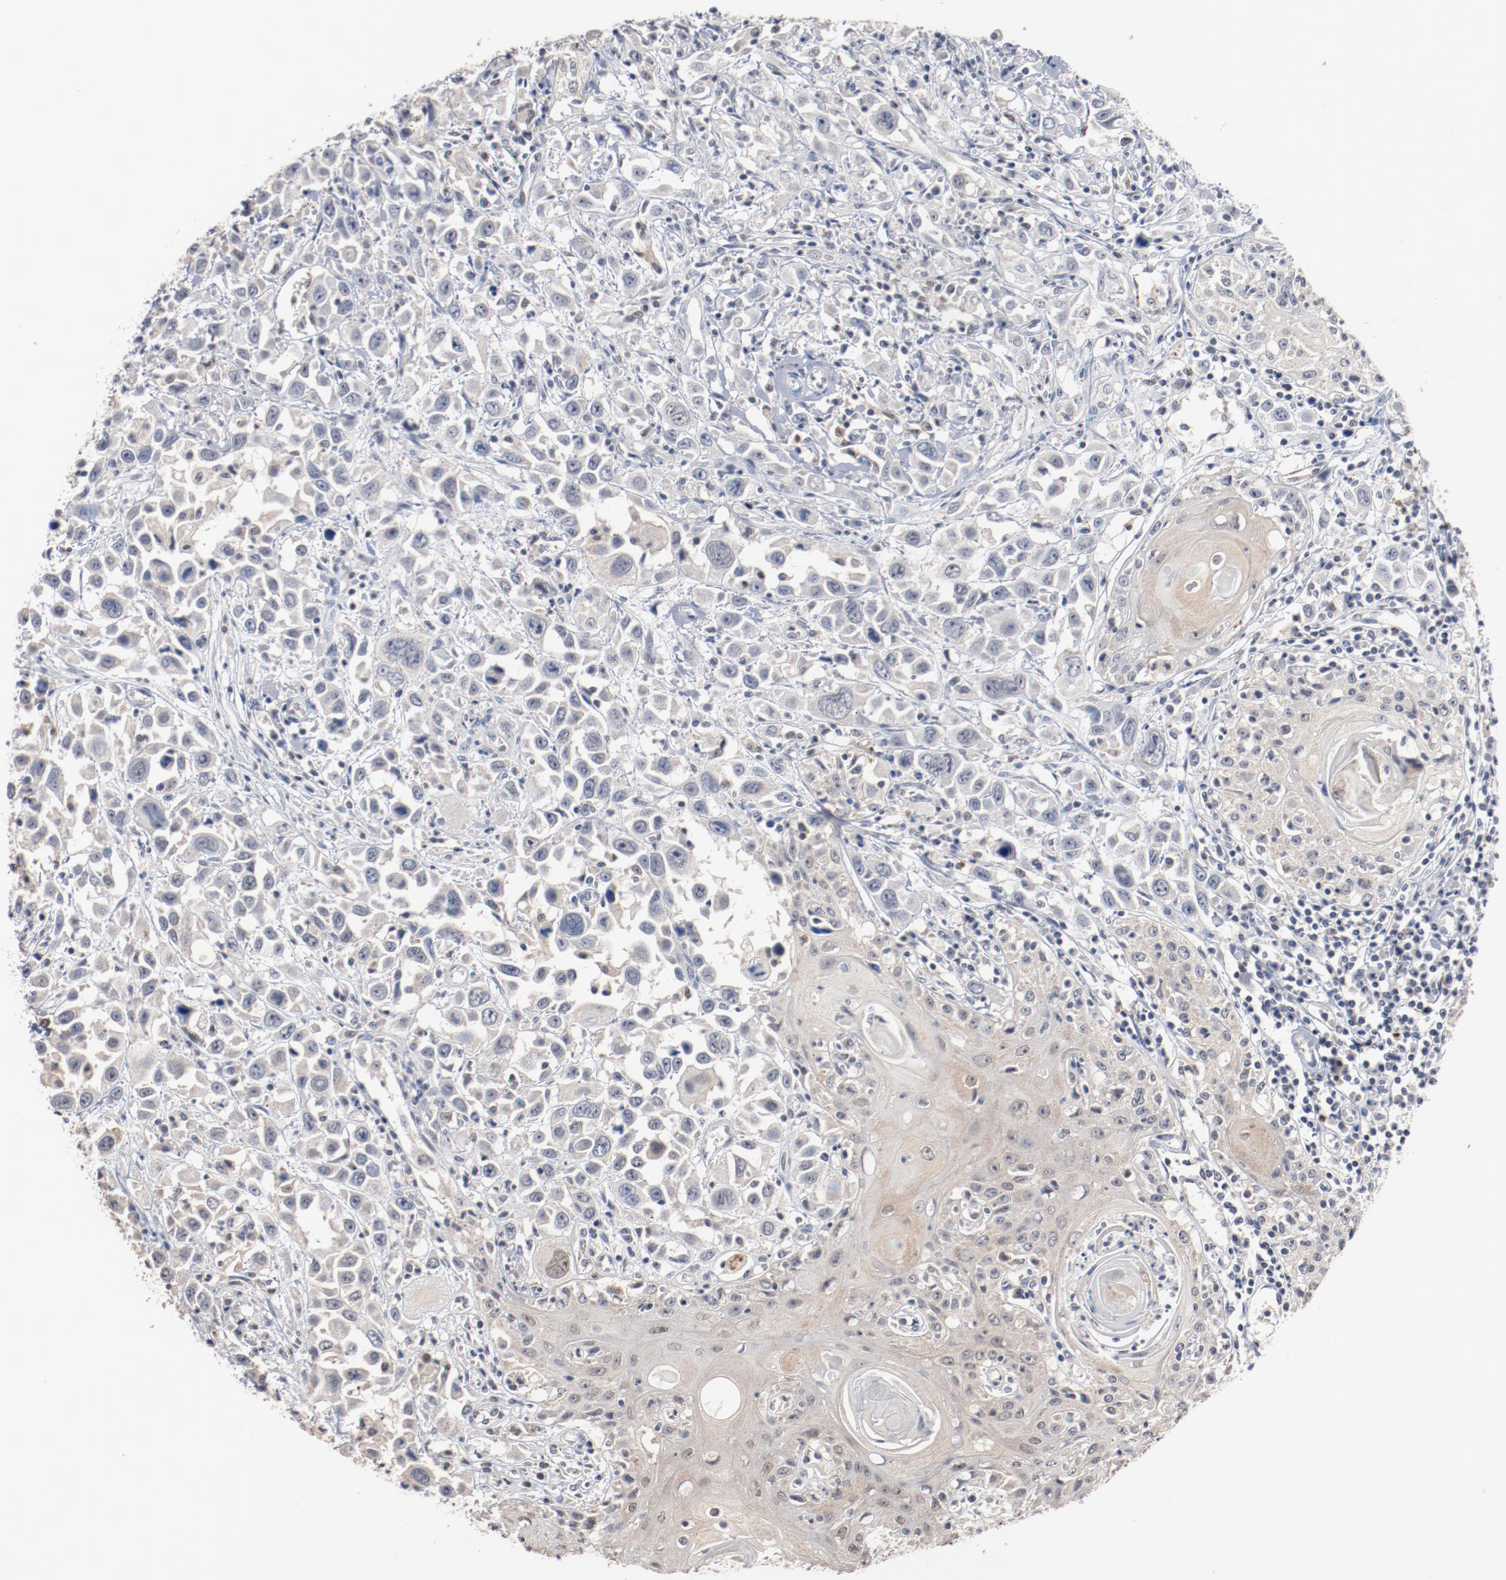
{"staining": {"intensity": "weak", "quantity": "<25%", "location": "cytoplasmic/membranous"}, "tissue": "head and neck cancer", "cell_type": "Tumor cells", "image_type": "cancer", "snomed": [{"axis": "morphology", "description": "Squamous cell carcinoma, NOS"}, {"axis": "topography", "description": "Oral tissue"}, {"axis": "topography", "description": "Head-Neck"}], "caption": "Tumor cells show no significant staining in head and neck cancer.", "gene": "ERICH1", "patient": {"sex": "female", "age": 76}}